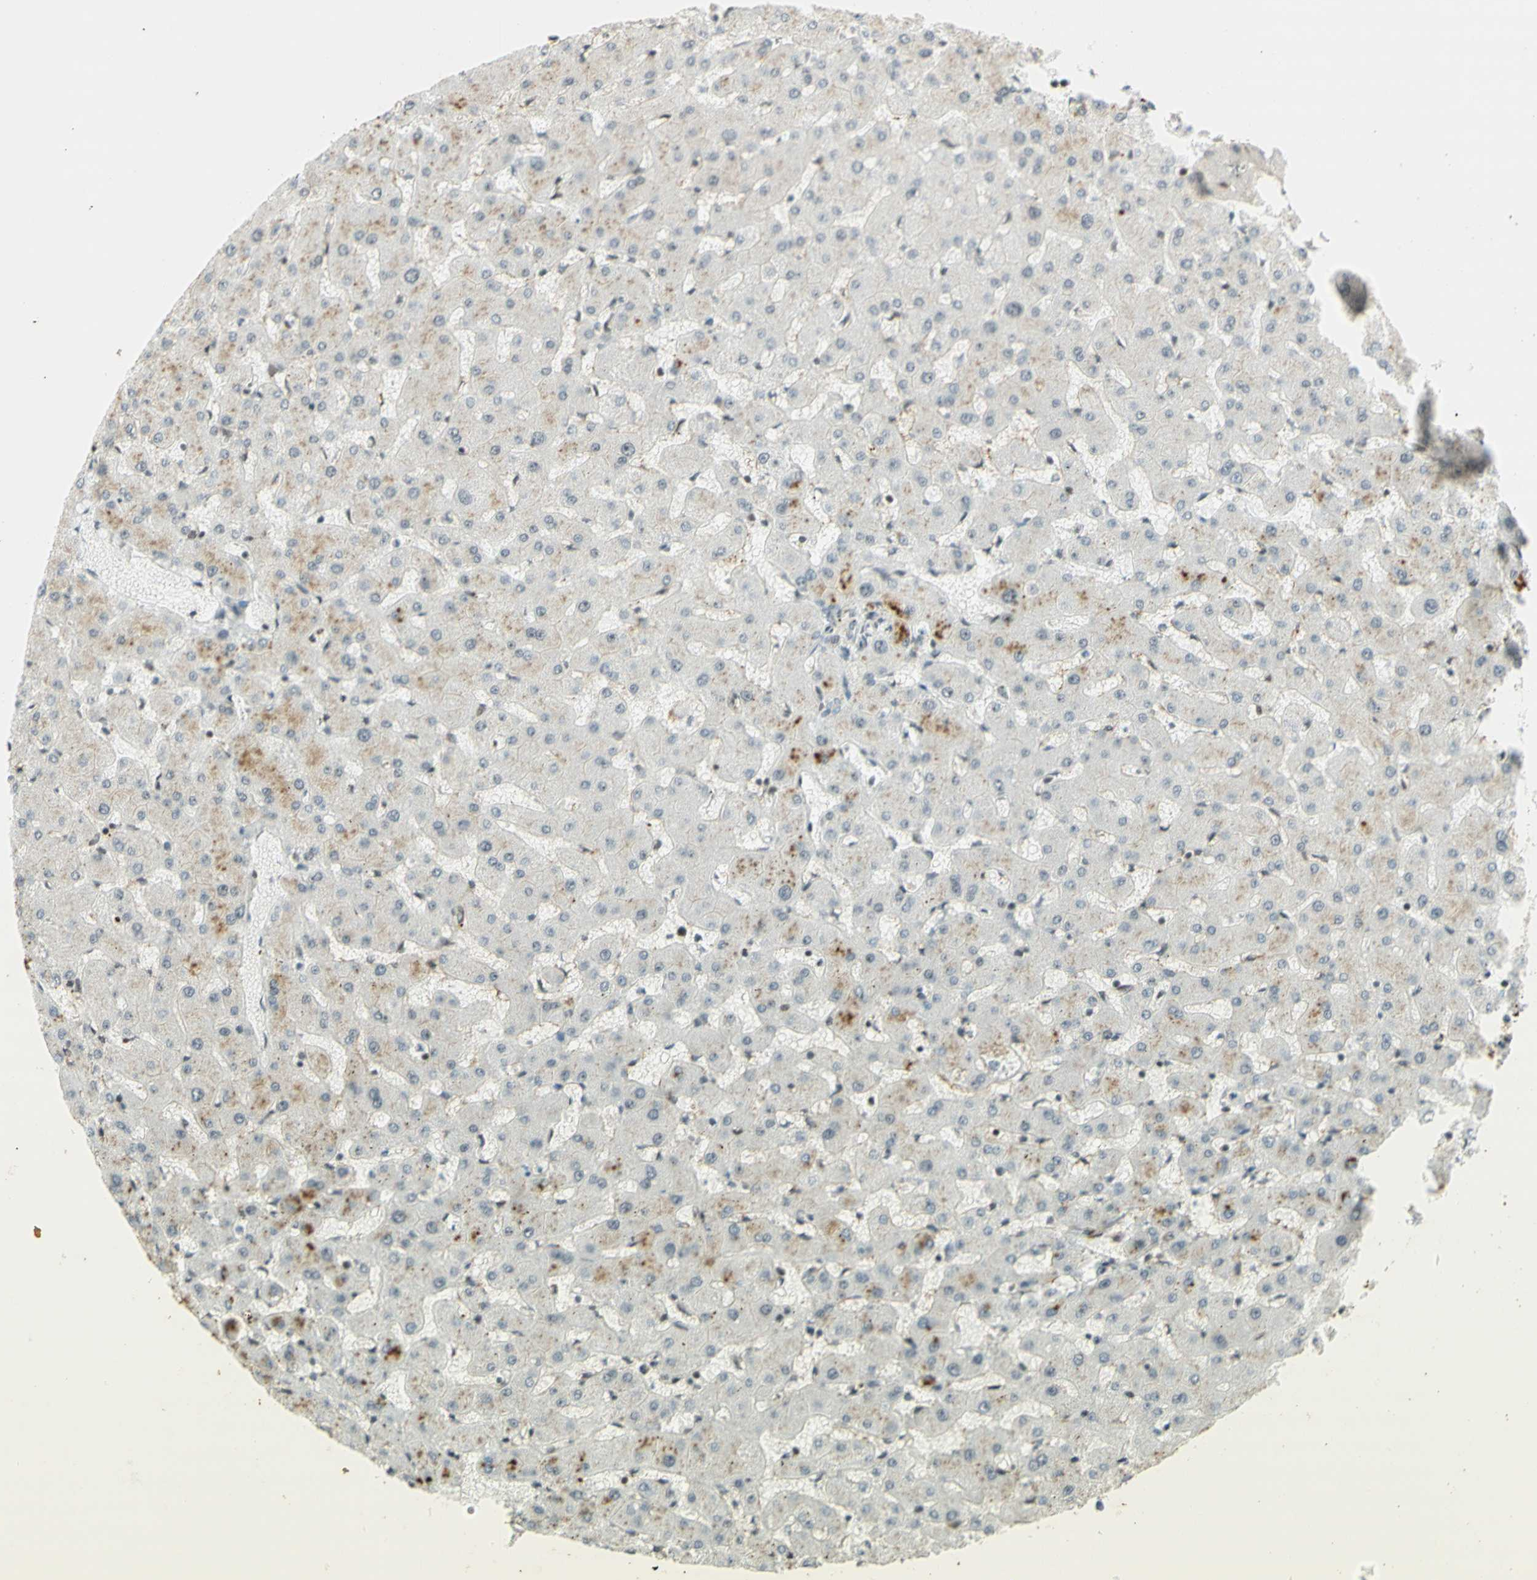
{"staining": {"intensity": "negative", "quantity": "none", "location": "none"}, "tissue": "liver", "cell_type": "Cholangiocytes", "image_type": "normal", "snomed": [{"axis": "morphology", "description": "Normal tissue, NOS"}, {"axis": "topography", "description": "Liver"}], "caption": "High magnification brightfield microscopy of normal liver stained with DAB (3,3'-diaminobenzidine) (brown) and counterstained with hematoxylin (blue): cholangiocytes show no significant expression.", "gene": "IRF1", "patient": {"sex": "female", "age": 63}}